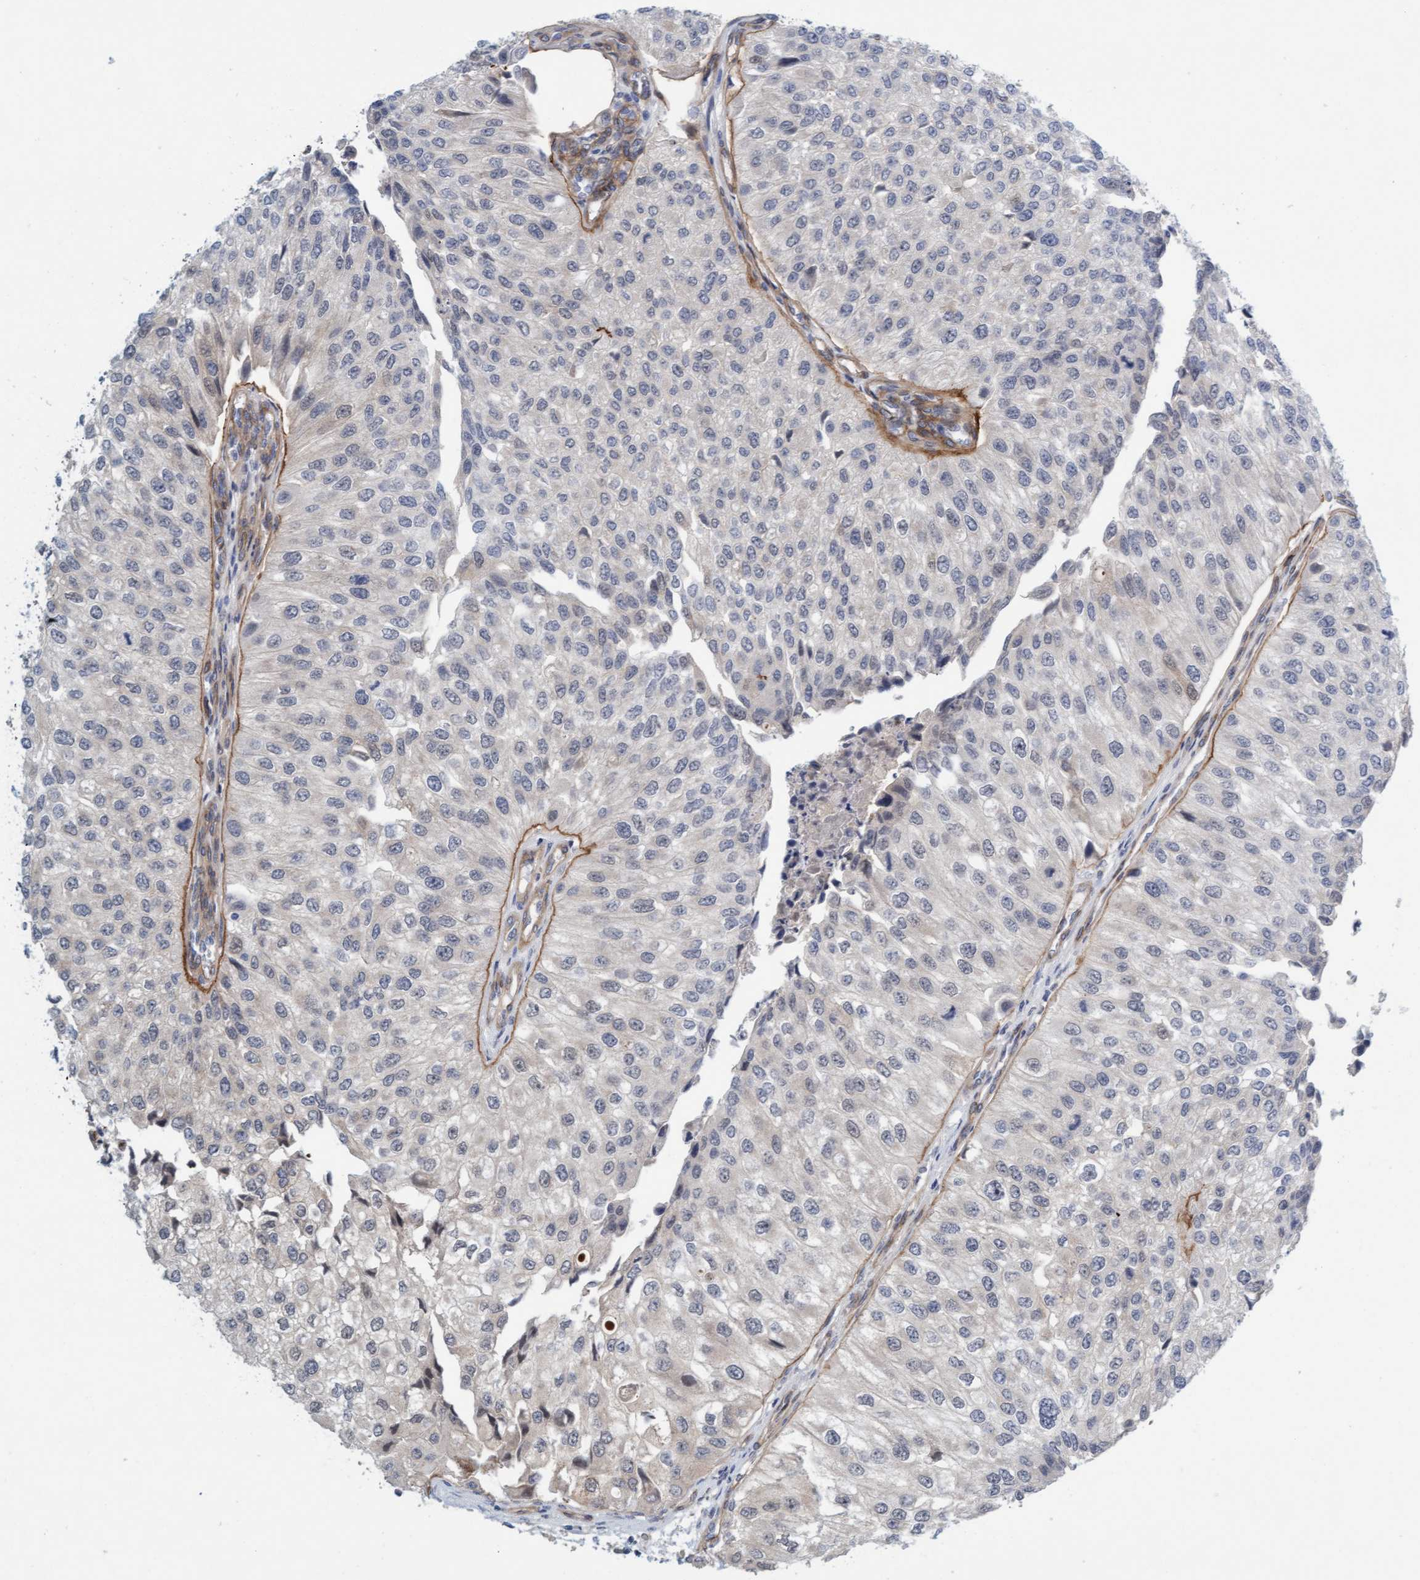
{"staining": {"intensity": "negative", "quantity": "none", "location": "none"}, "tissue": "urothelial cancer", "cell_type": "Tumor cells", "image_type": "cancer", "snomed": [{"axis": "morphology", "description": "Urothelial carcinoma, High grade"}, {"axis": "topography", "description": "Kidney"}, {"axis": "topography", "description": "Urinary bladder"}], "caption": "Immunohistochemical staining of urothelial carcinoma (high-grade) displays no significant positivity in tumor cells. (DAB immunohistochemistry (IHC) visualized using brightfield microscopy, high magnification).", "gene": "TSTD2", "patient": {"sex": "male", "age": 77}}